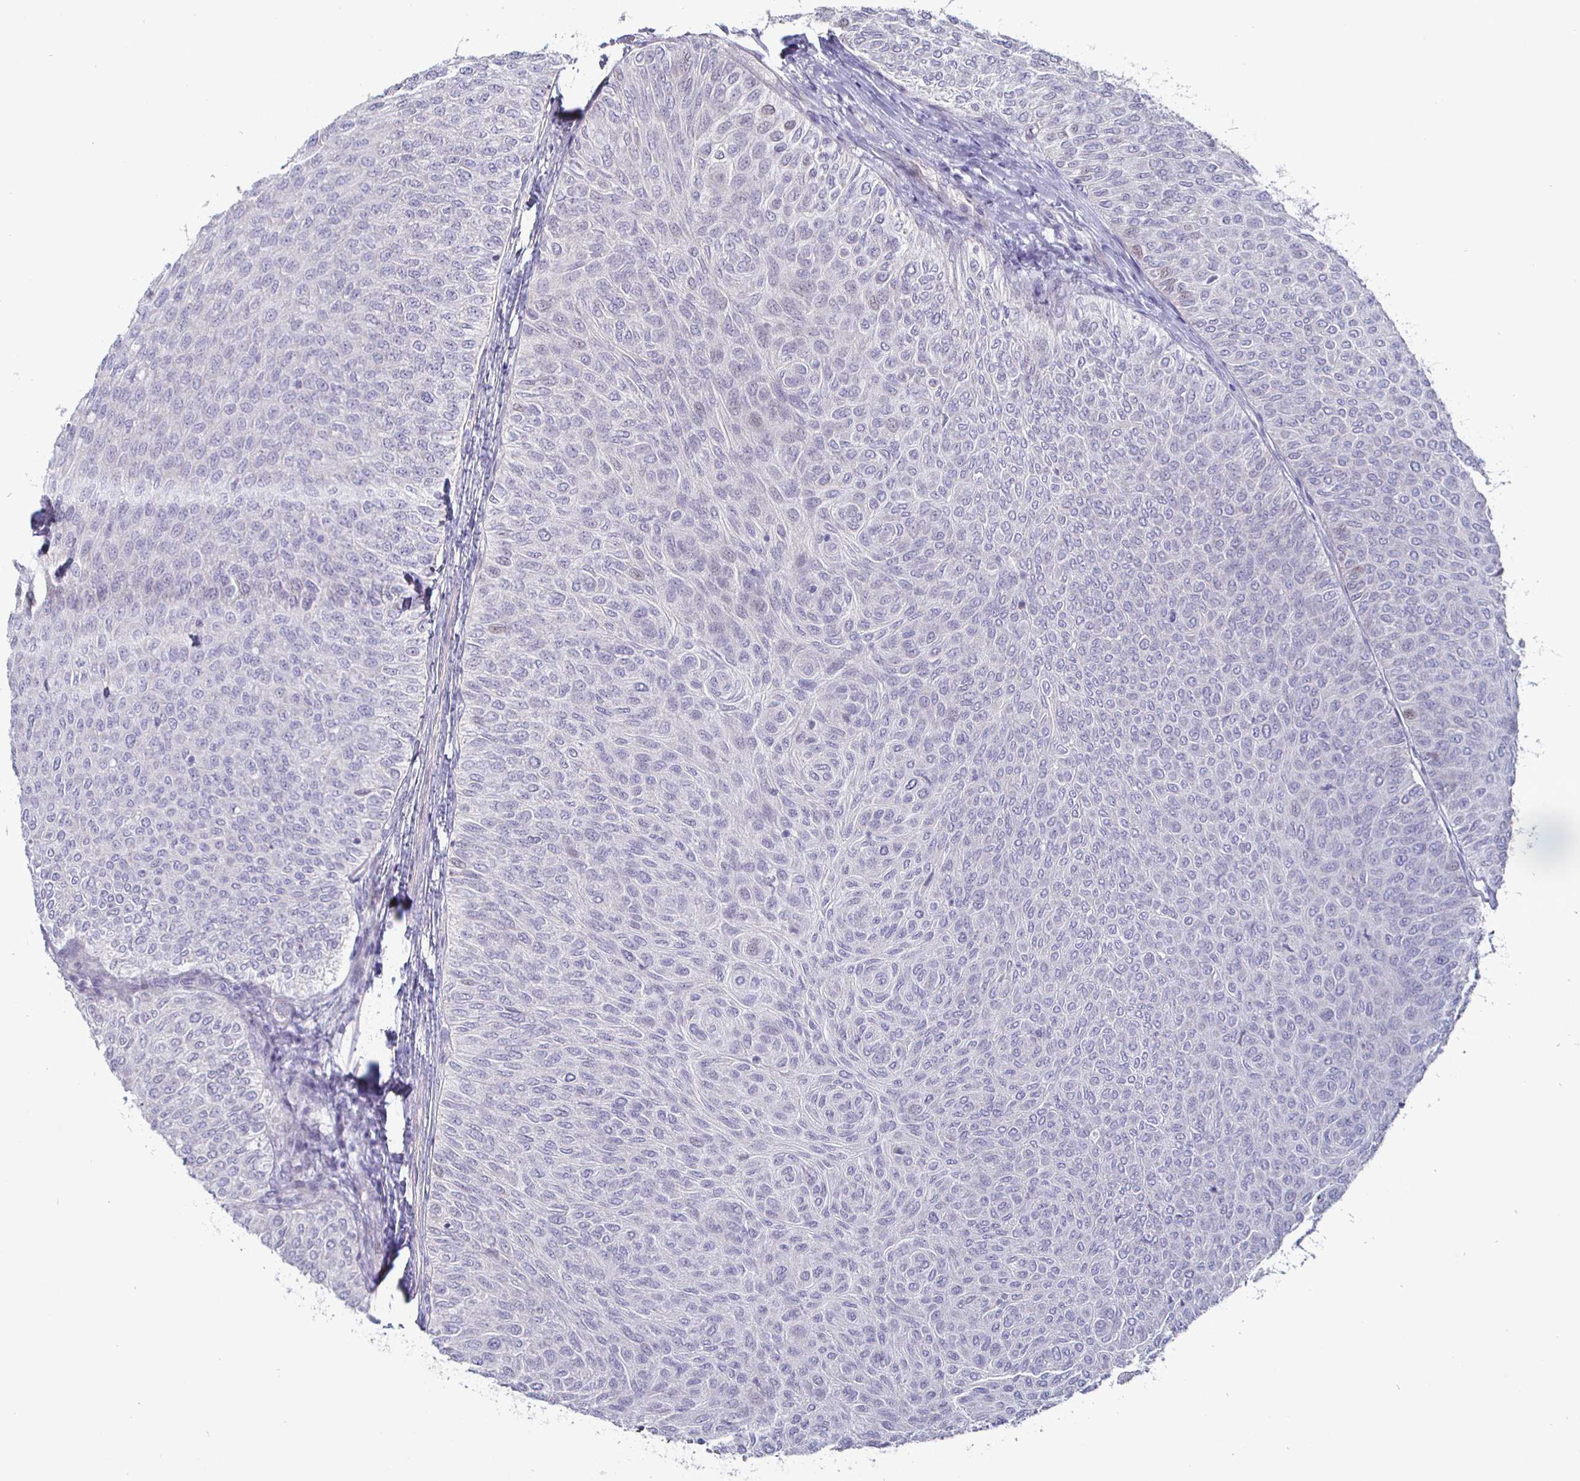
{"staining": {"intensity": "negative", "quantity": "none", "location": "none"}, "tissue": "urothelial cancer", "cell_type": "Tumor cells", "image_type": "cancer", "snomed": [{"axis": "morphology", "description": "Urothelial carcinoma, Low grade"}, {"axis": "topography", "description": "Urinary bladder"}], "caption": "The micrograph demonstrates no staining of tumor cells in urothelial carcinoma (low-grade).", "gene": "DMRTB1", "patient": {"sex": "male", "age": 78}}